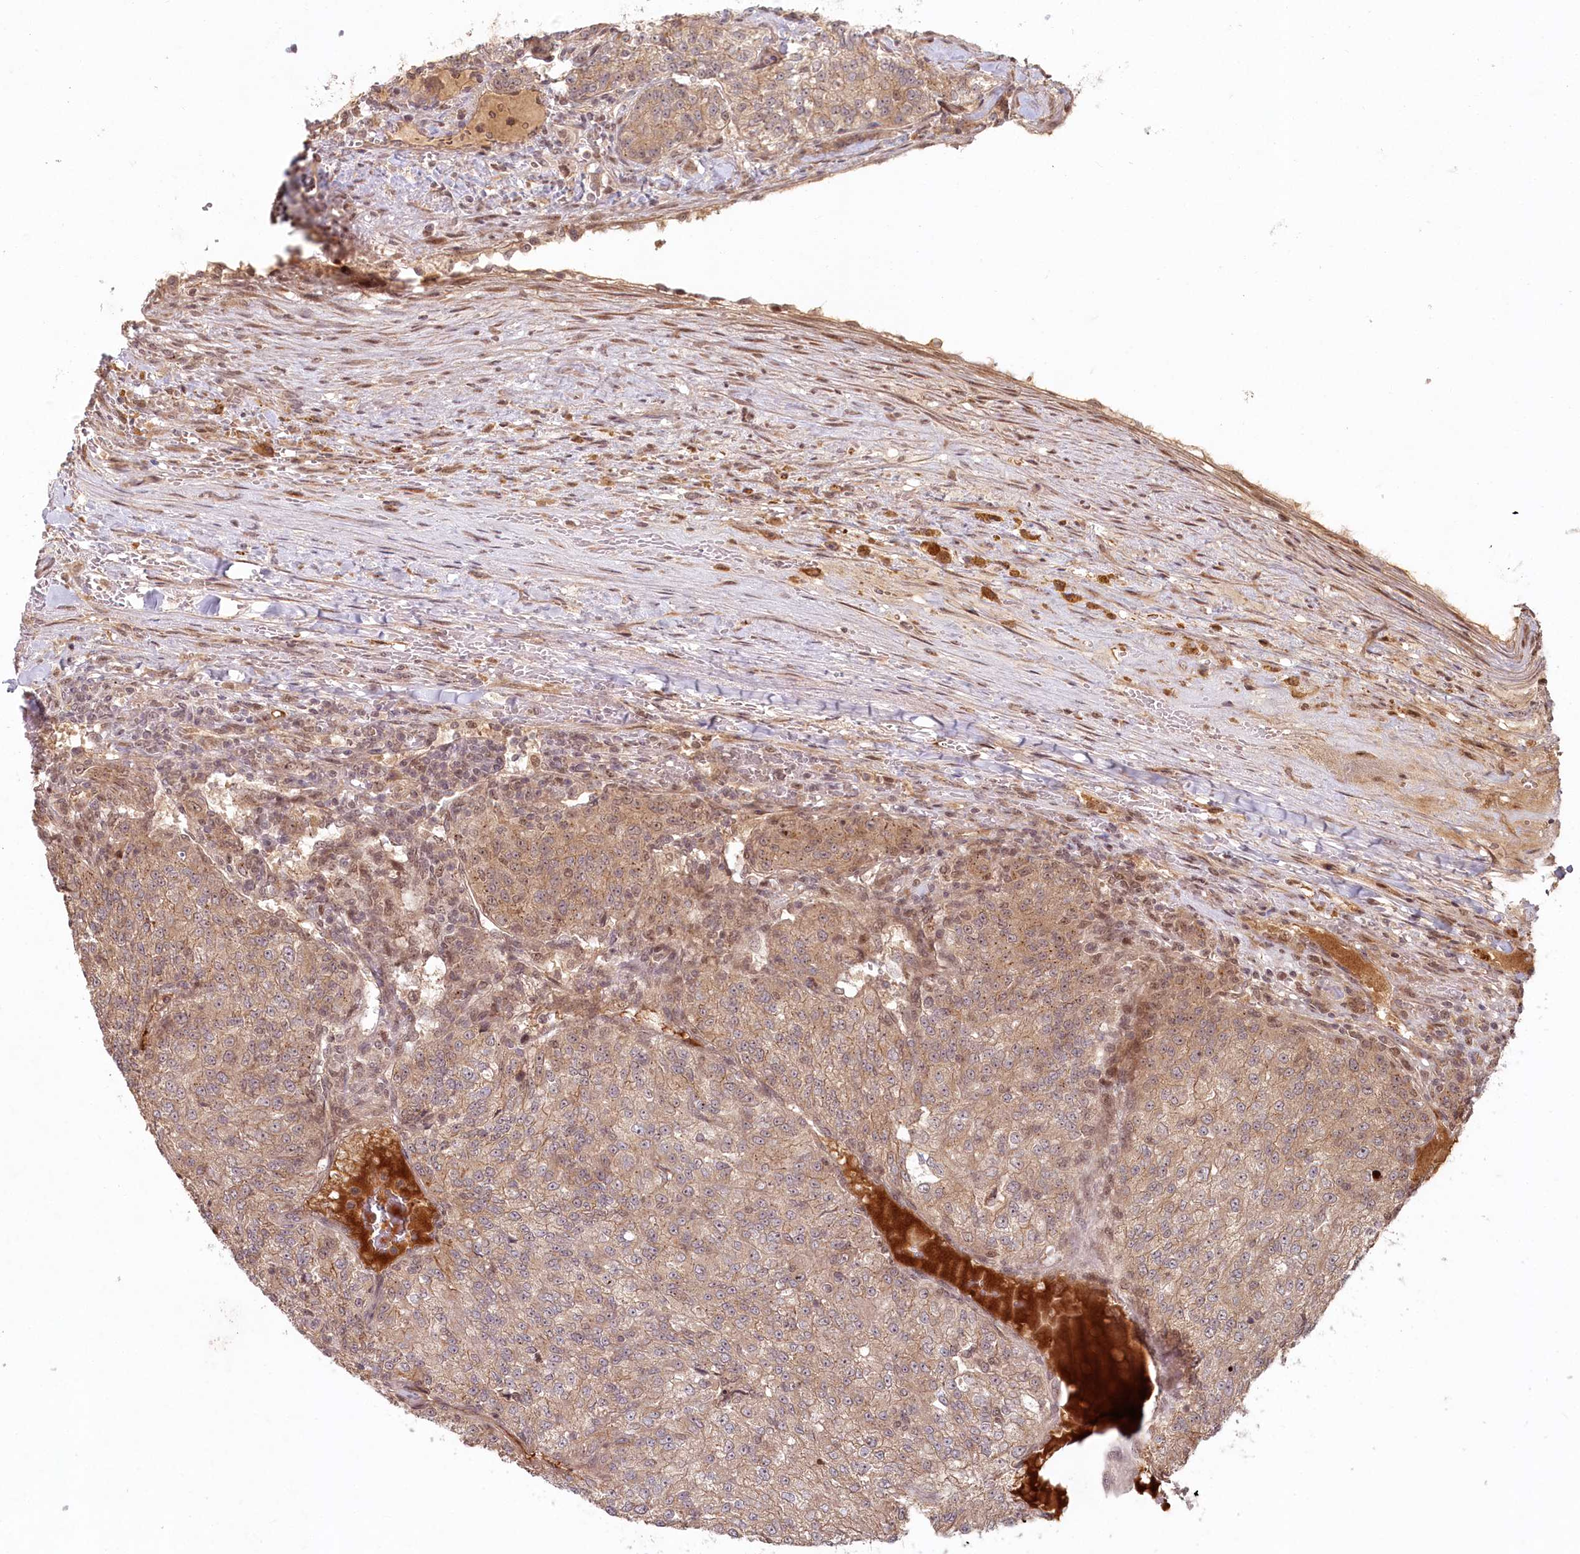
{"staining": {"intensity": "moderate", "quantity": "25%-75%", "location": "cytoplasmic/membranous"}, "tissue": "renal cancer", "cell_type": "Tumor cells", "image_type": "cancer", "snomed": [{"axis": "morphology", "description": "Adenocarcinoma, NOS"}, {"axis": "topography", "description": "Kidney"}], "caption": "About 25%-75% of tumor cells in human adenocarcinoma (renal) exhibit moderate cytoplasmic/membranous protein positivity as visualized by brown immunohistochemical staining.", "gene": "WAPL", "patient": {"sex": "female", "age": 63}}